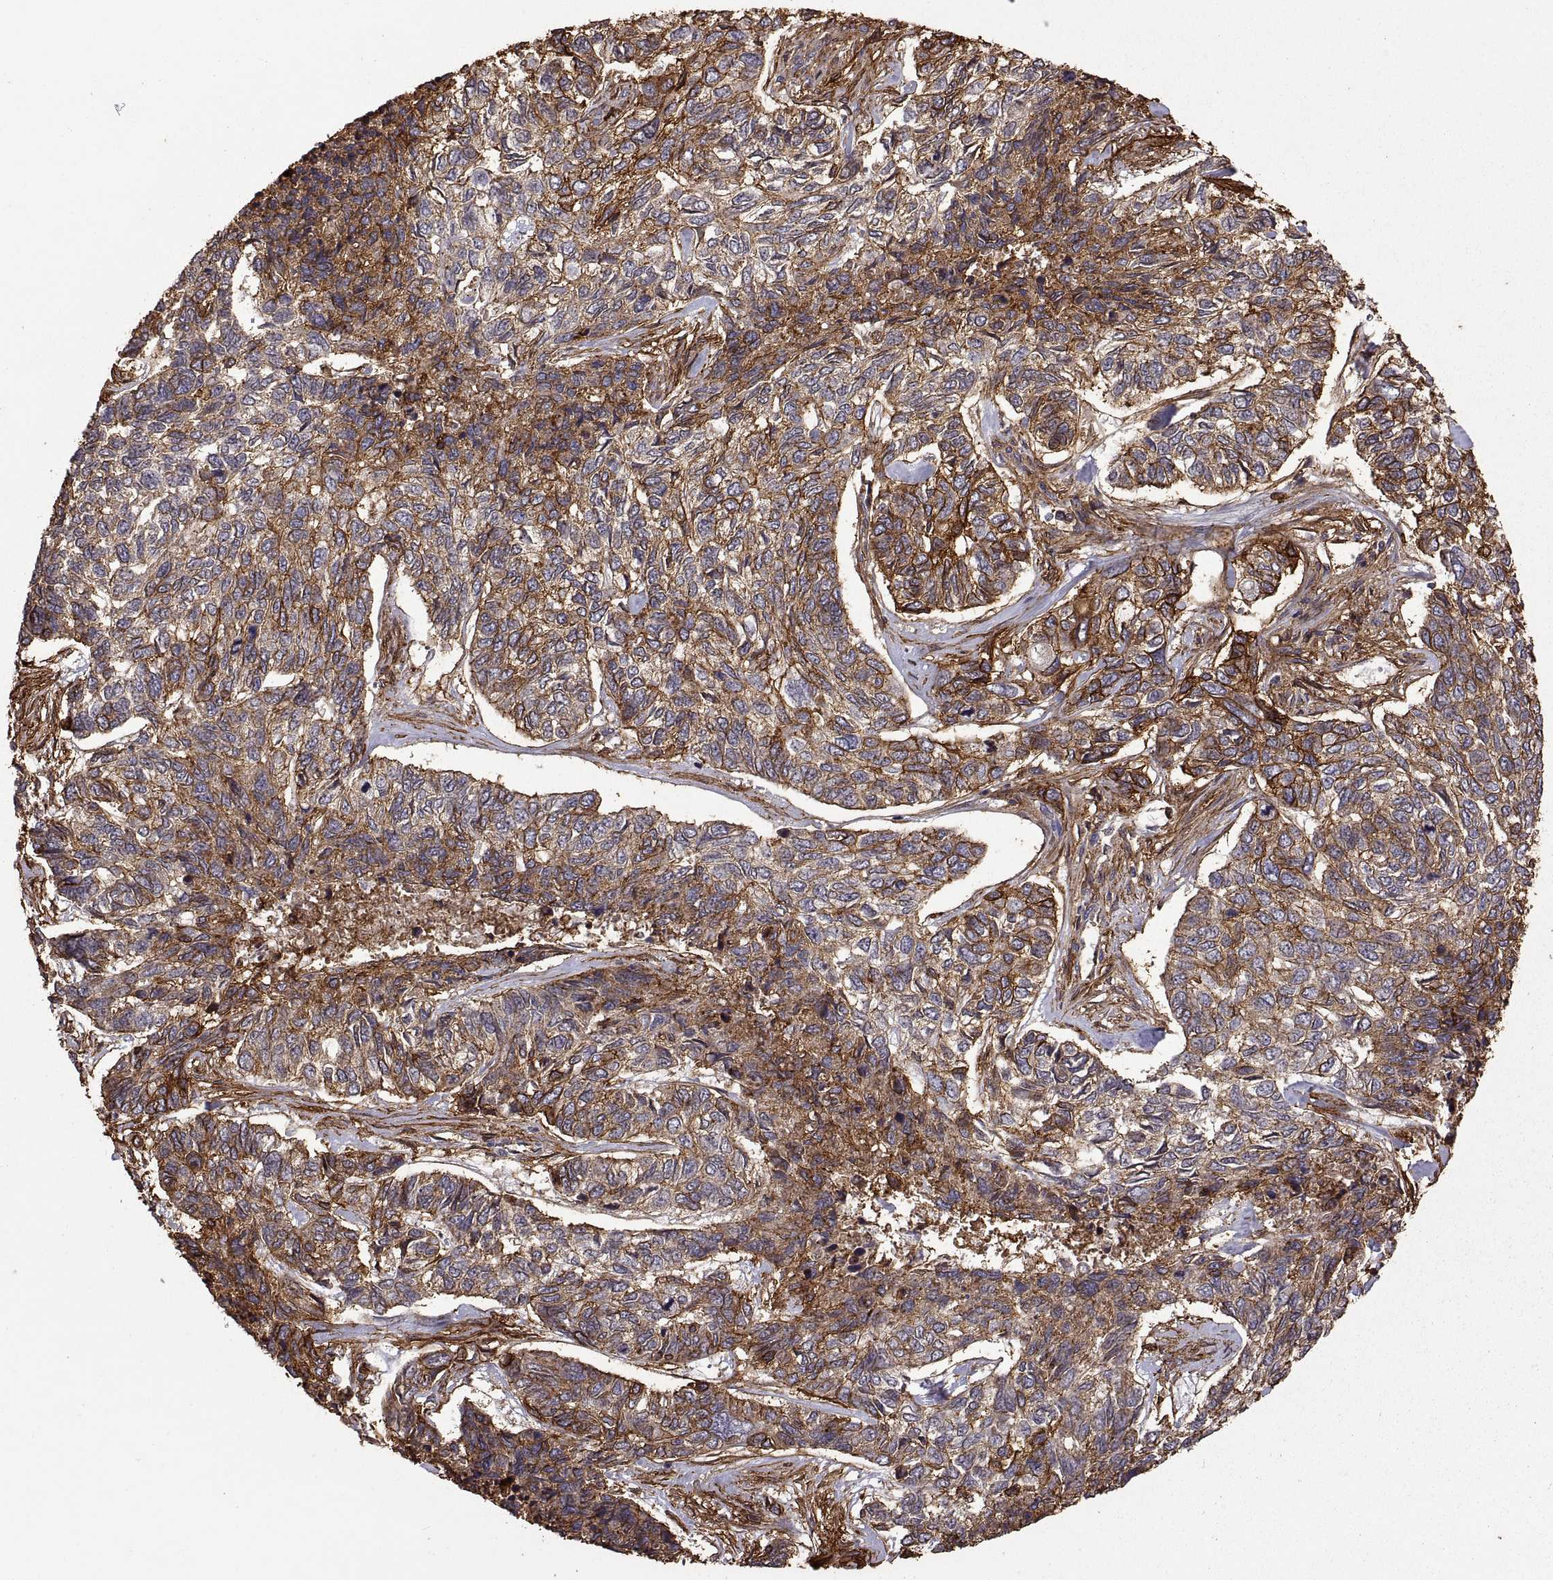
{"staining": {"intensity": "moderate", "quantity": "25%-75%", "location": "cytoplasmic/membranous"}, "tissue": "skin cancer", "cell_type": "Tumor cells", "image_type": "cancer", "snomed": [{"axis": "morphology", "description": "Basal cell carcinoma"}, {"axis": "topography", "description": "Skin"}], "caption": "Moderate cytoplasmic/membranous positivity is seen in about 25%-75% of tumor cells in basal cell carcinoma (skin).", "gene": "S100A10", "patient": {"sex": "female", "age": 65}}